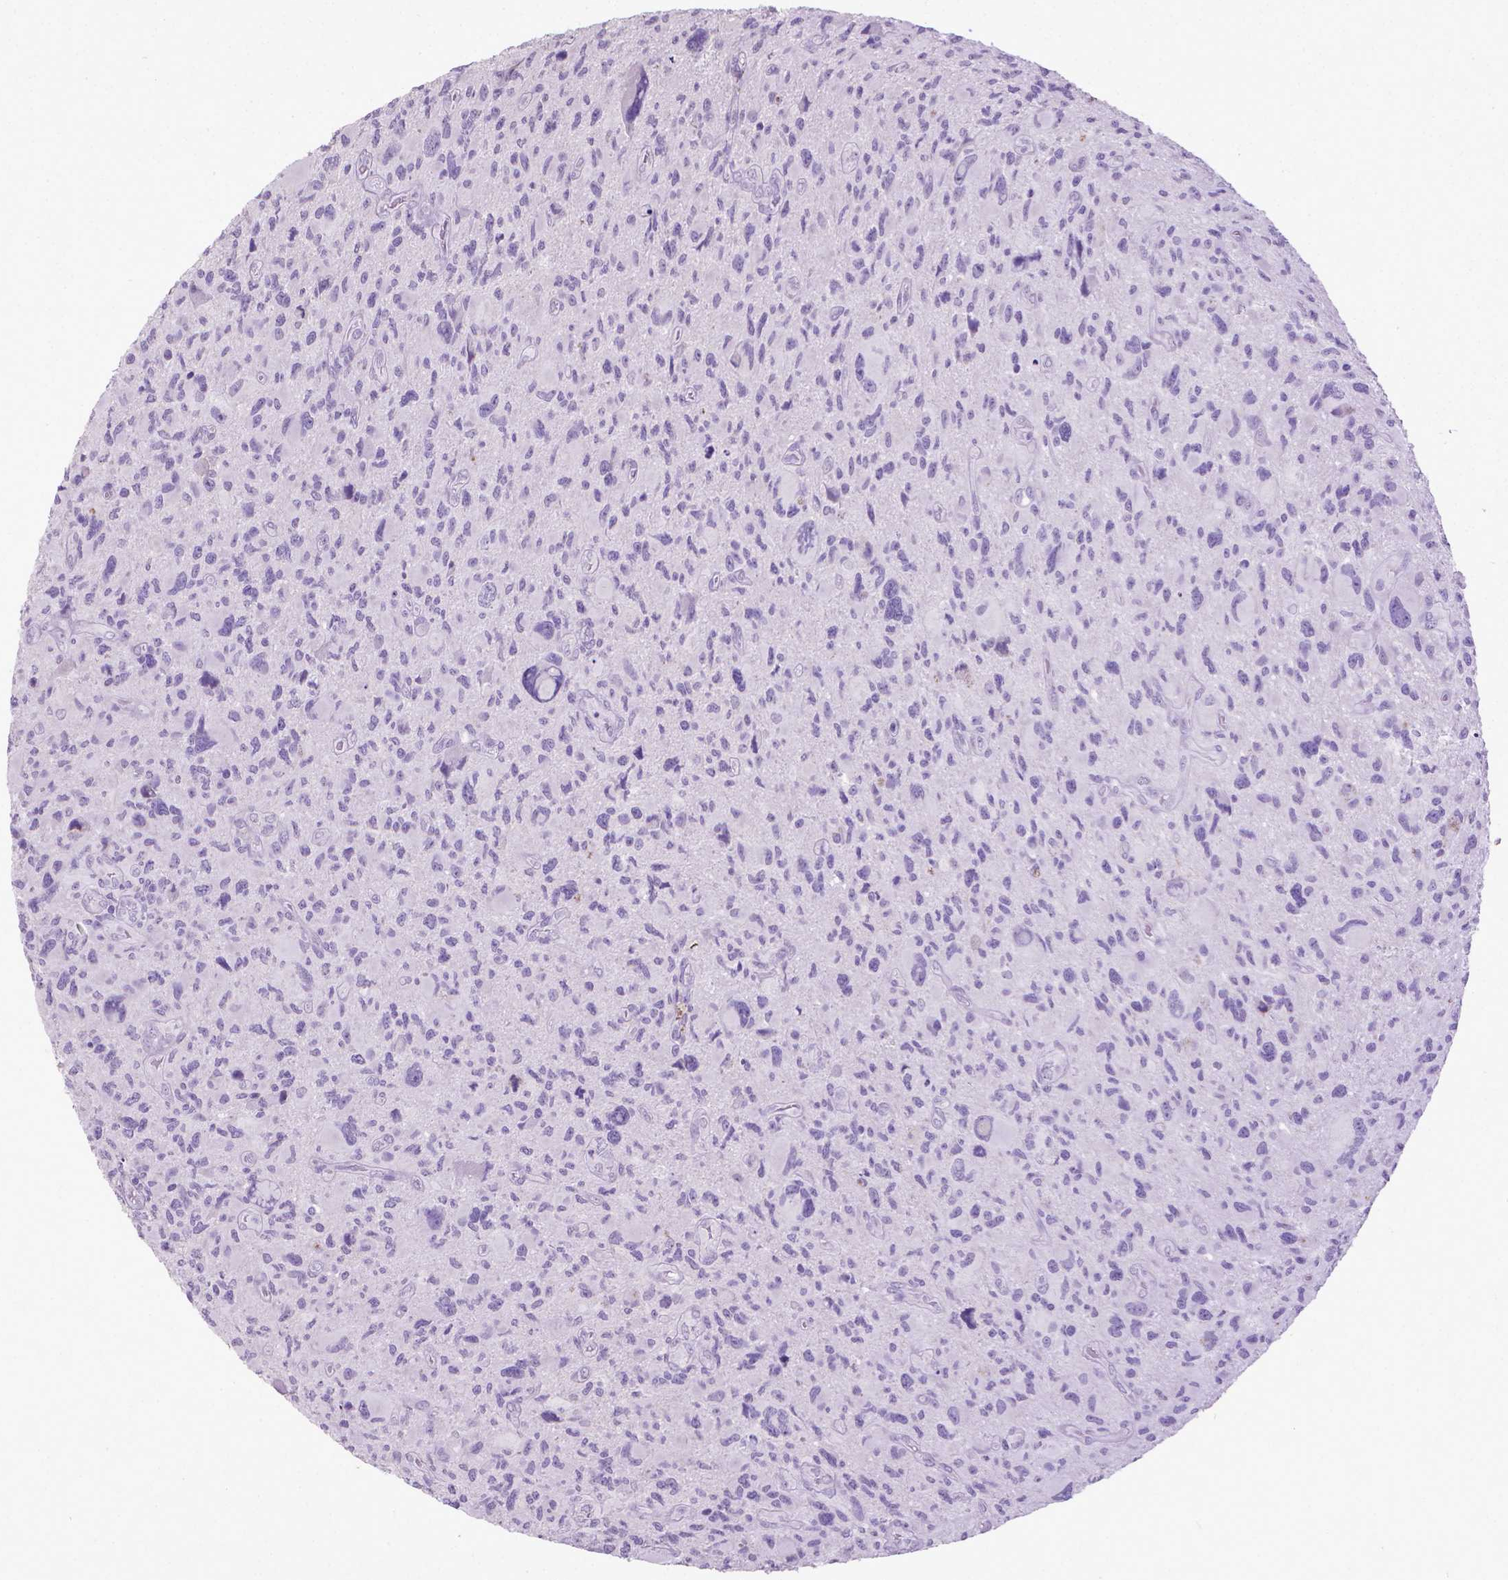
{"staining": {"intensity": "negative", "quantity": "none", "location": "none"}, "tissue": "glioma", "cell_type": "Tumor cells", "image_type": "cancer", "snomed": [{"axis": "morphology", "description": "Glioma, malignant, NOS"}, {"axis": "morphology", "description": "Glioma, malignant, High grade"}, {"axis": "topography", "description": "Brain"}], "caption": "Glioma was stained to show a protein in brown. There is no significant expression in tumor cells. (Stains: DAB immunohistochemistry (IHC) with hematoxylin counter stain, Microscopy: brightfield microscopy at high magnification).", "gene": "KRT5", "patient": {"sex": "female", "age": 71}}